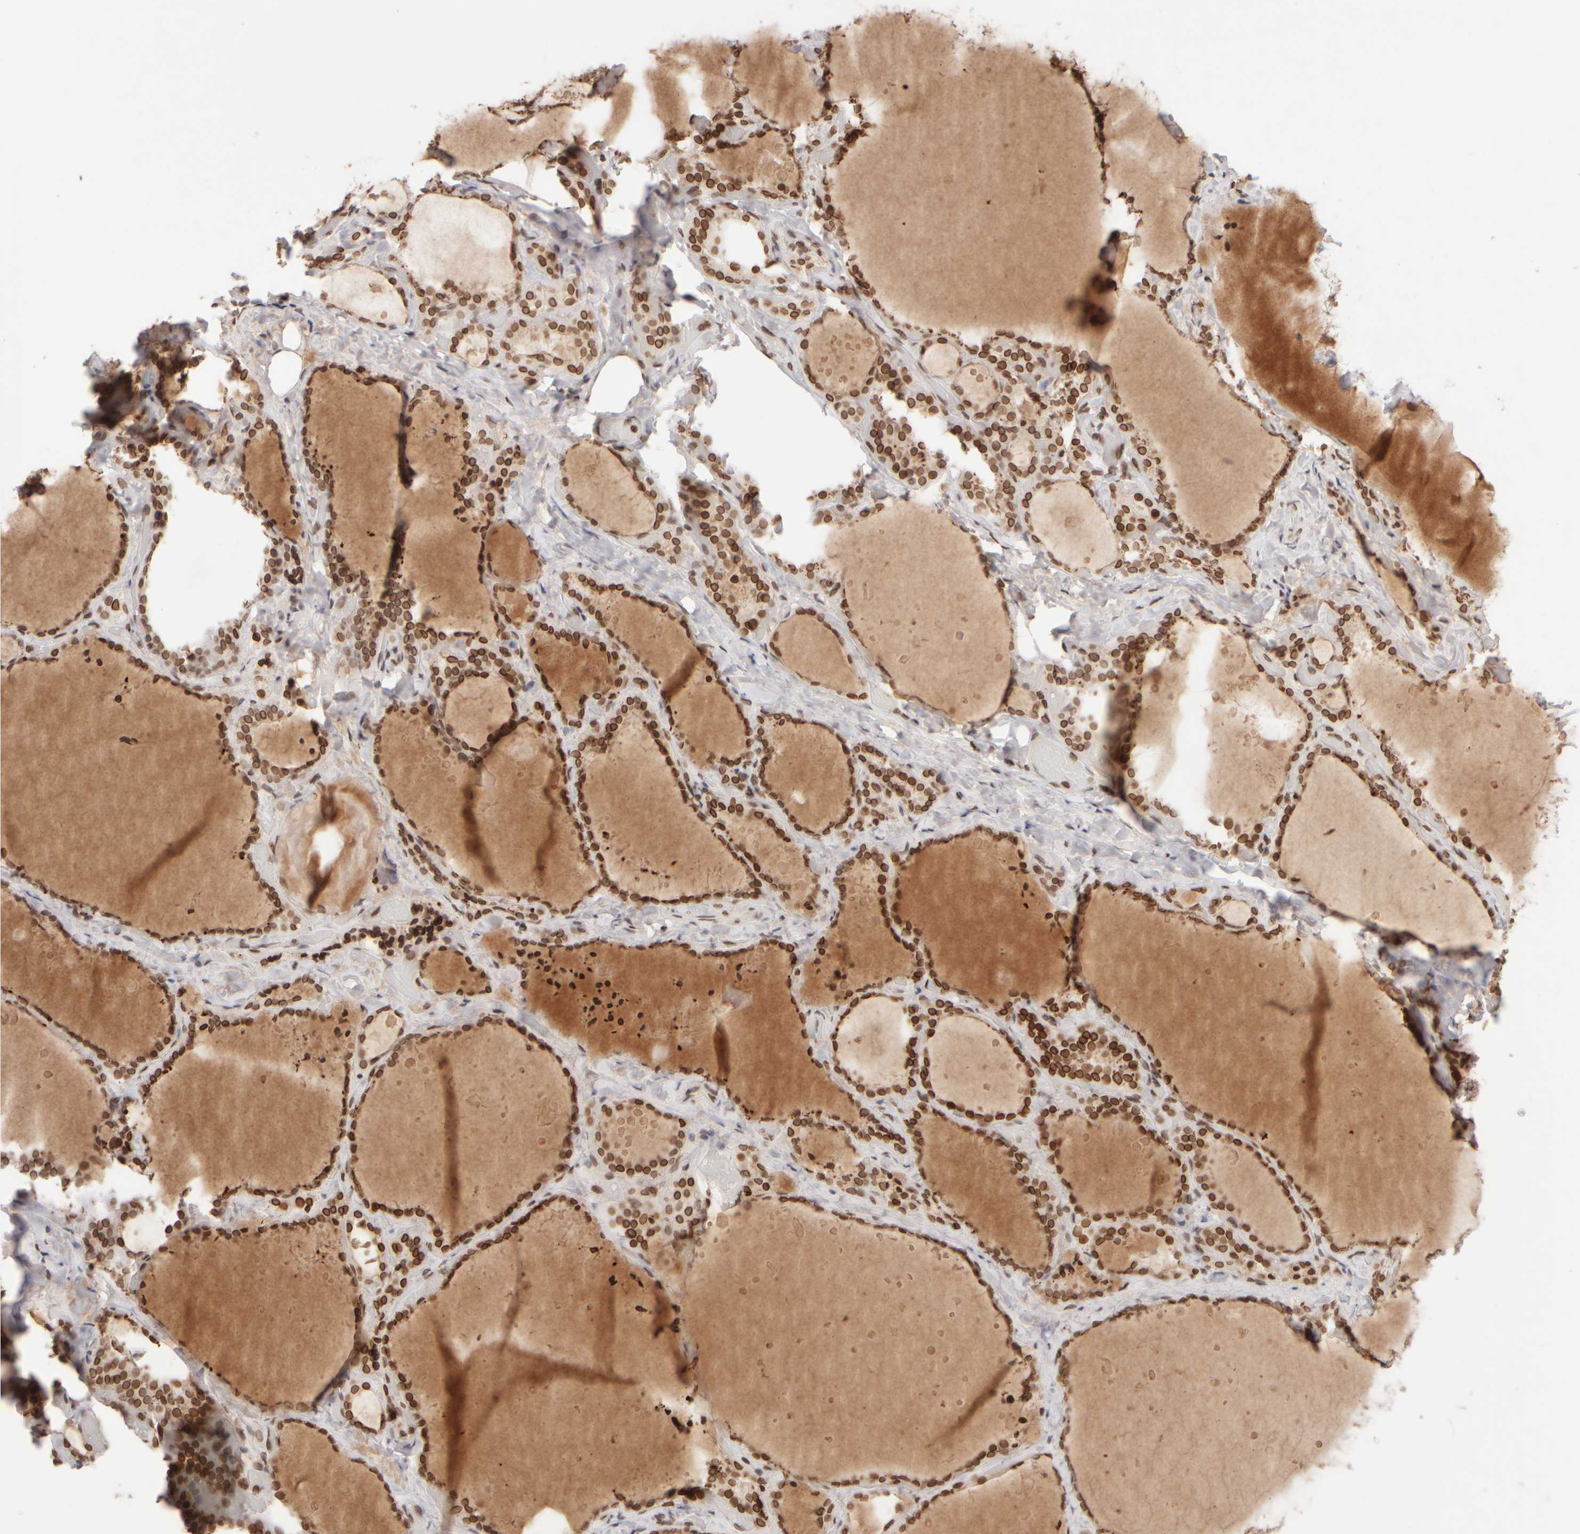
{"staining": {"intensity": "strong", "quantity": ">75%", "location": "cytoplasmic/membranous,nuclear"}, "tissue": "thyroid gland", "cell_type": "Glandular cells", "image_type": "normal", "snomed": [{"axis": "morphology", "description": "Normal tissue, NOS"}, {"axis": "topography", "description": "Thyroid gland"}], "caption": "Immunohistochemistry (IHC) of benign thyroid gland exhibits high levels of strong cytoplasmic/membranous,nuclear staining in about >75% of glandular cells.", "gene": "ZC3HC1", "patient": {"sex": "female", "age": 44}}